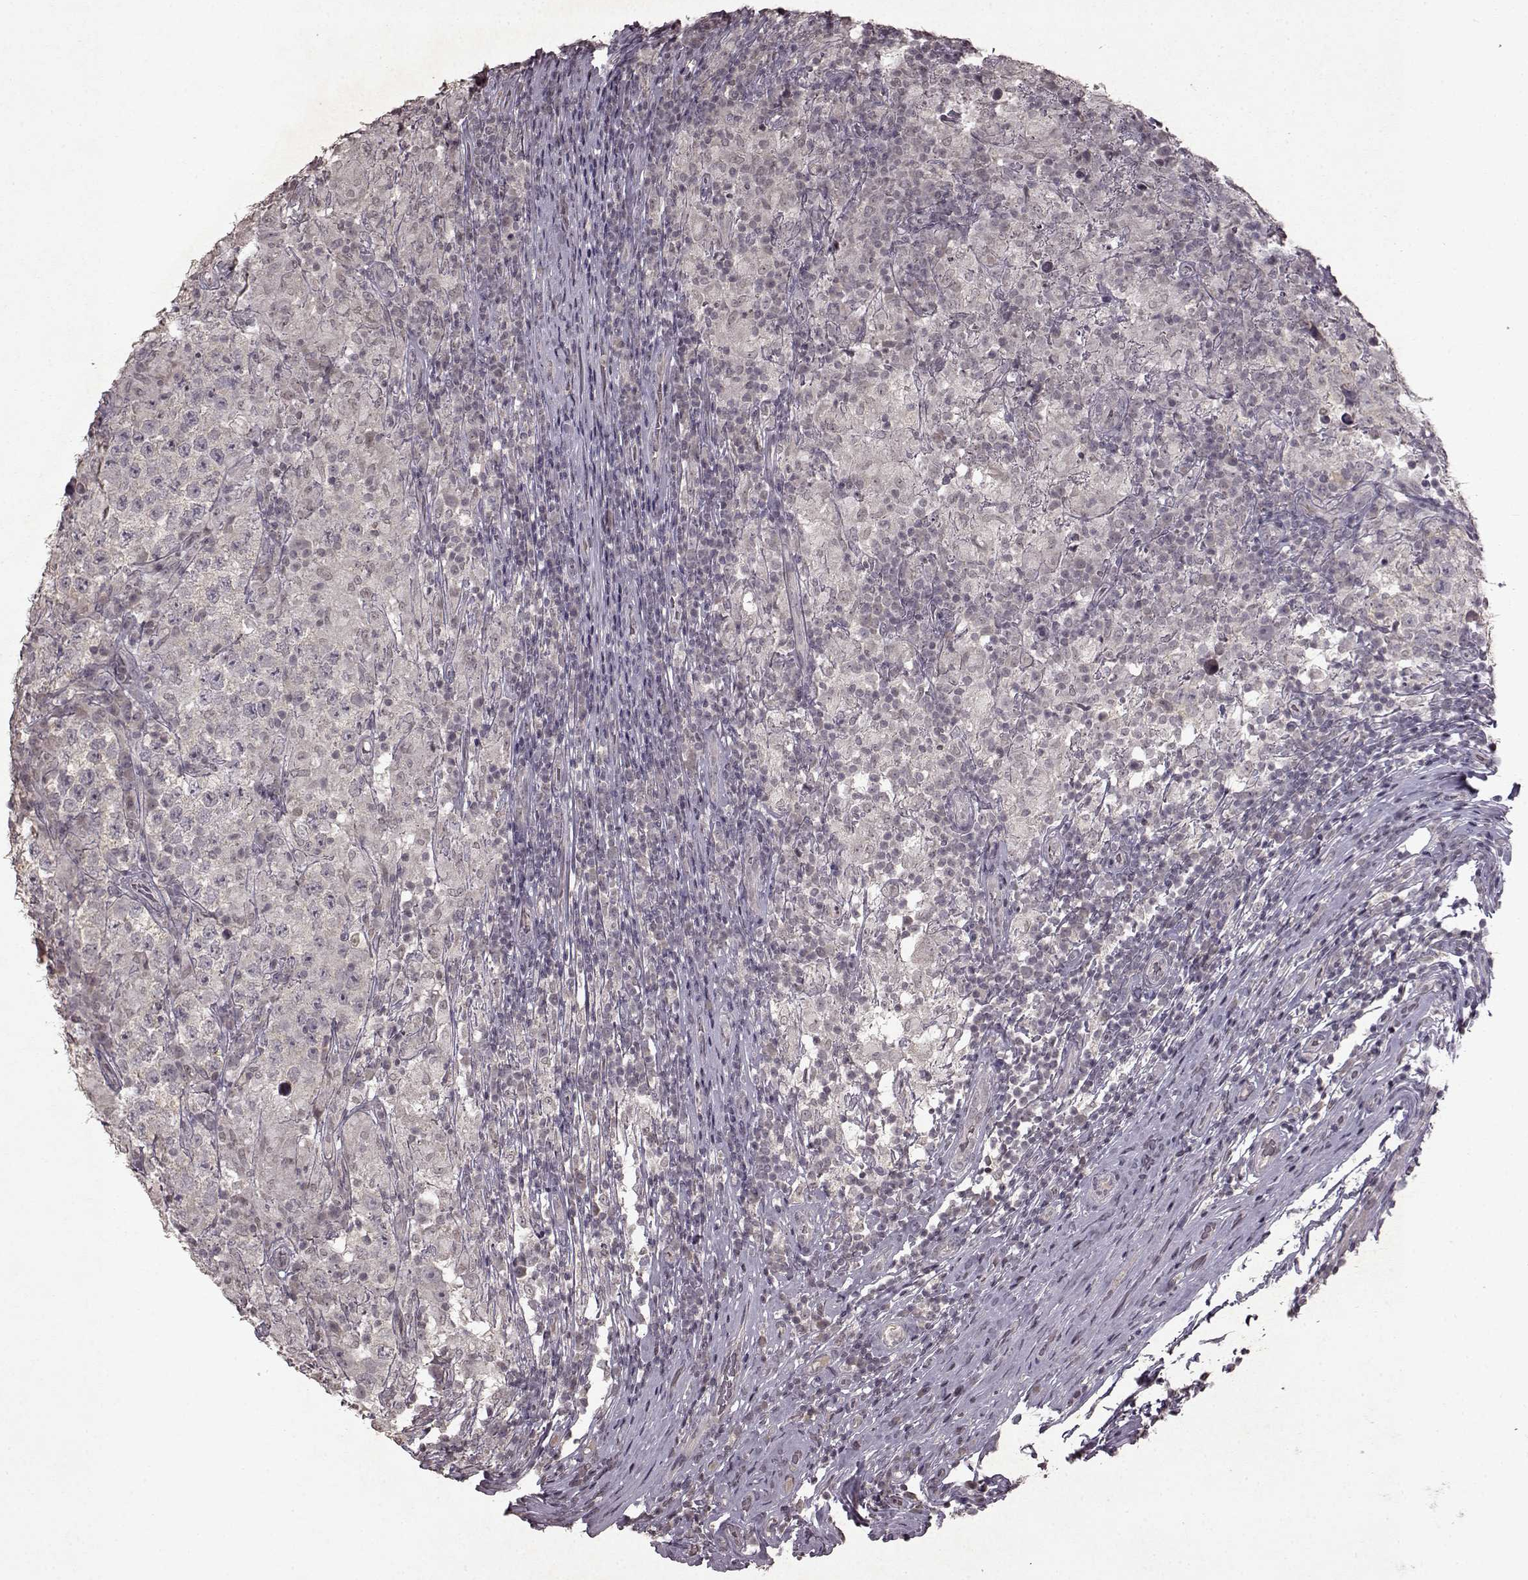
{"staining": {"intensity": "negative", "quantity": "none", "location": "none"}, "tissue": "testis cancer", "cell_type": "Tumor cells", "image_type": "cancer", "snomed": [{"axis": "morphology", "description": "Seminoma, NOS"}, {"axis": "morphology", "description": "Carcinoma, Embryonal, NOS"}, {"axis": "topography", "description": "Testis"}], "caption": "This is an IHC photomicrograph of human embryonal carcinoma (testis). There is no staining in tumor cells.", "gene": "LHB", "patient": {"sex": "male", "age": 41}}